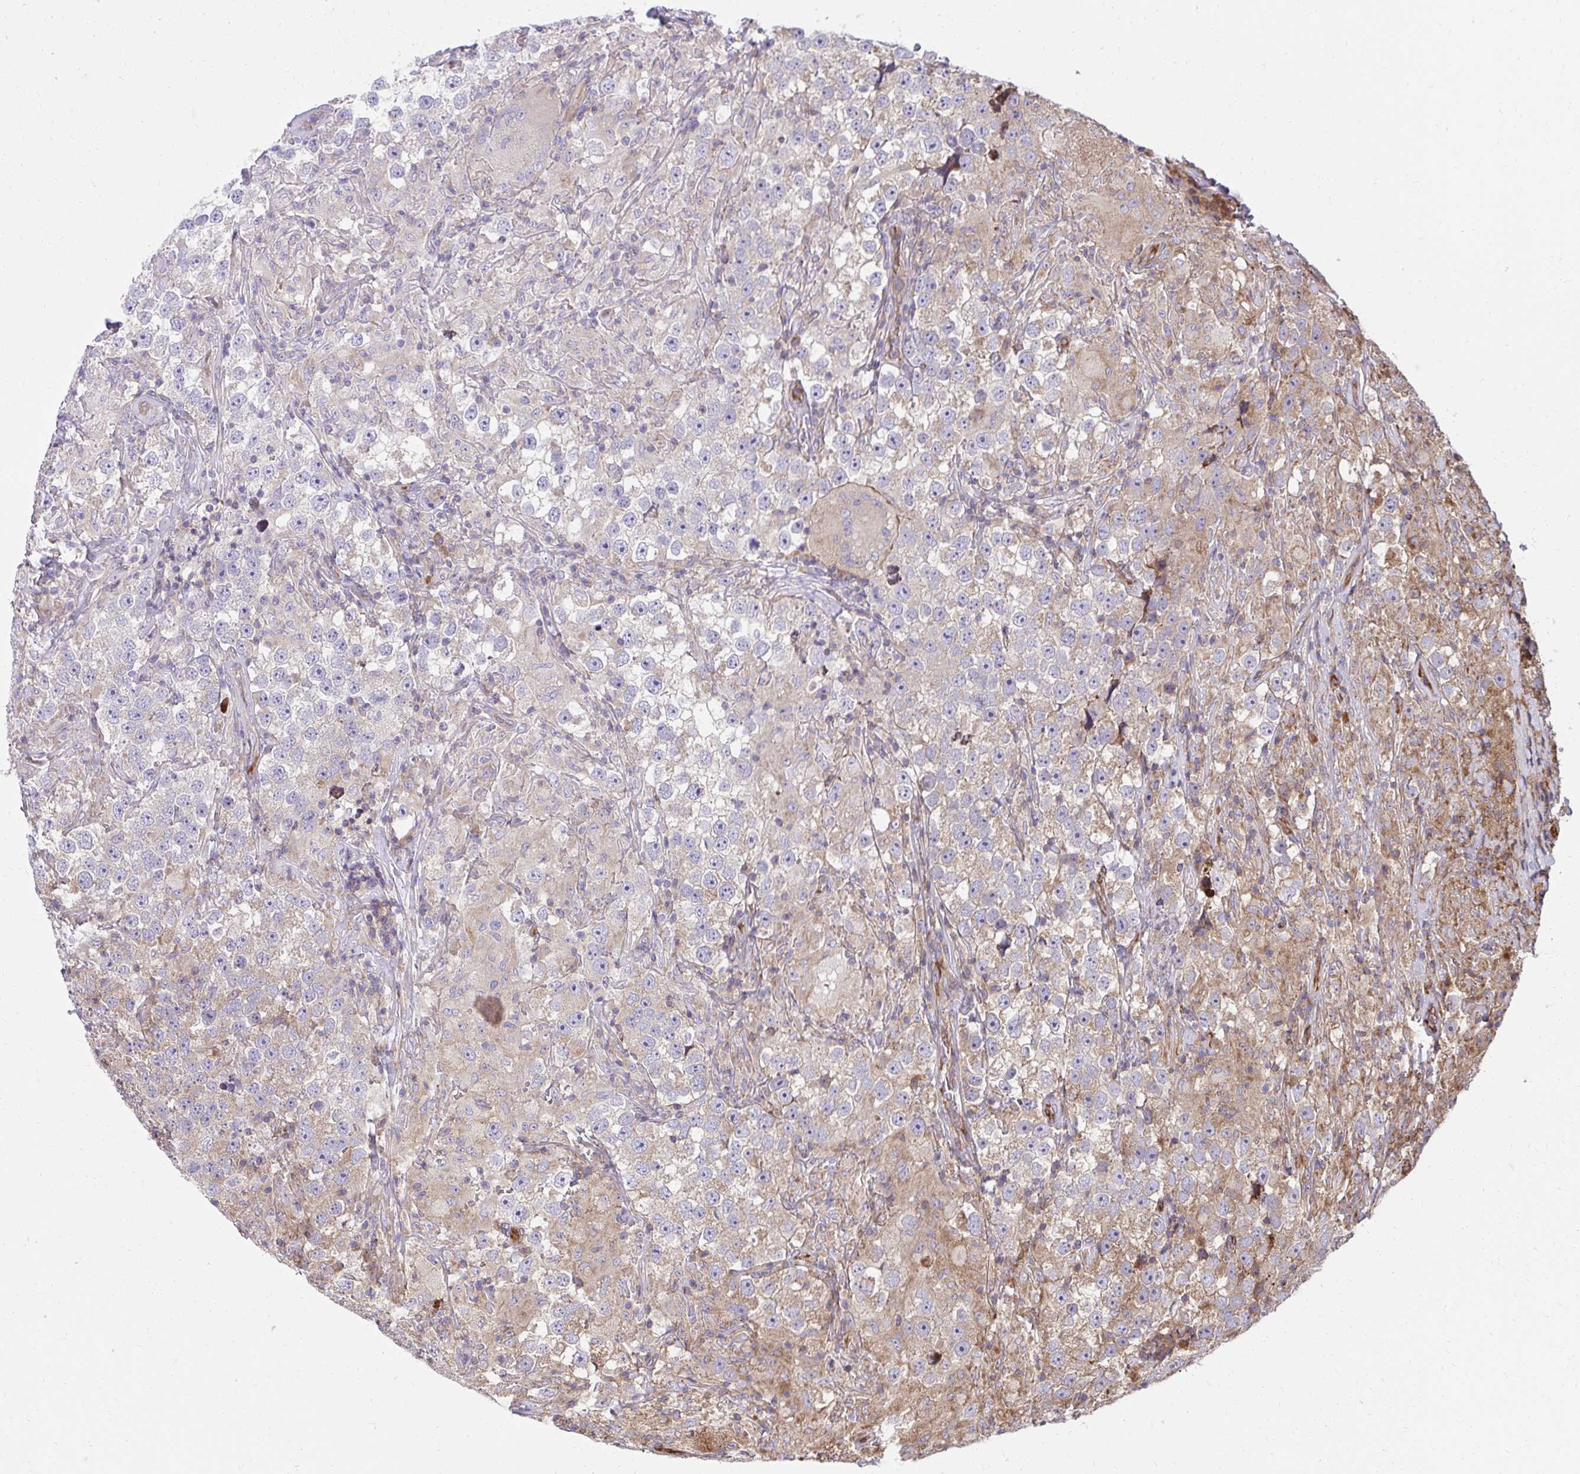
{"staining": {"intensity": "weak", "quantity": "25%-75%", "location": "cytoplasmic/membranous"}, "tissue": "testis cancer", "cell_type": "Tumor cells", "image_type": "cancer", "snomed": [{"axis": "morphology", "description": "Seminoma, NOS"}, {"axis": "topography", "description": "Testis"}], "caption": "Immunohistochemical staining of seminoma (testis) displays low levels of weak cytoplasmic/membranous protein expression in about 25%-75% of tumor cells.", "gene": "NMNAT3", "patient": {"sex": "male", "age": 46}}